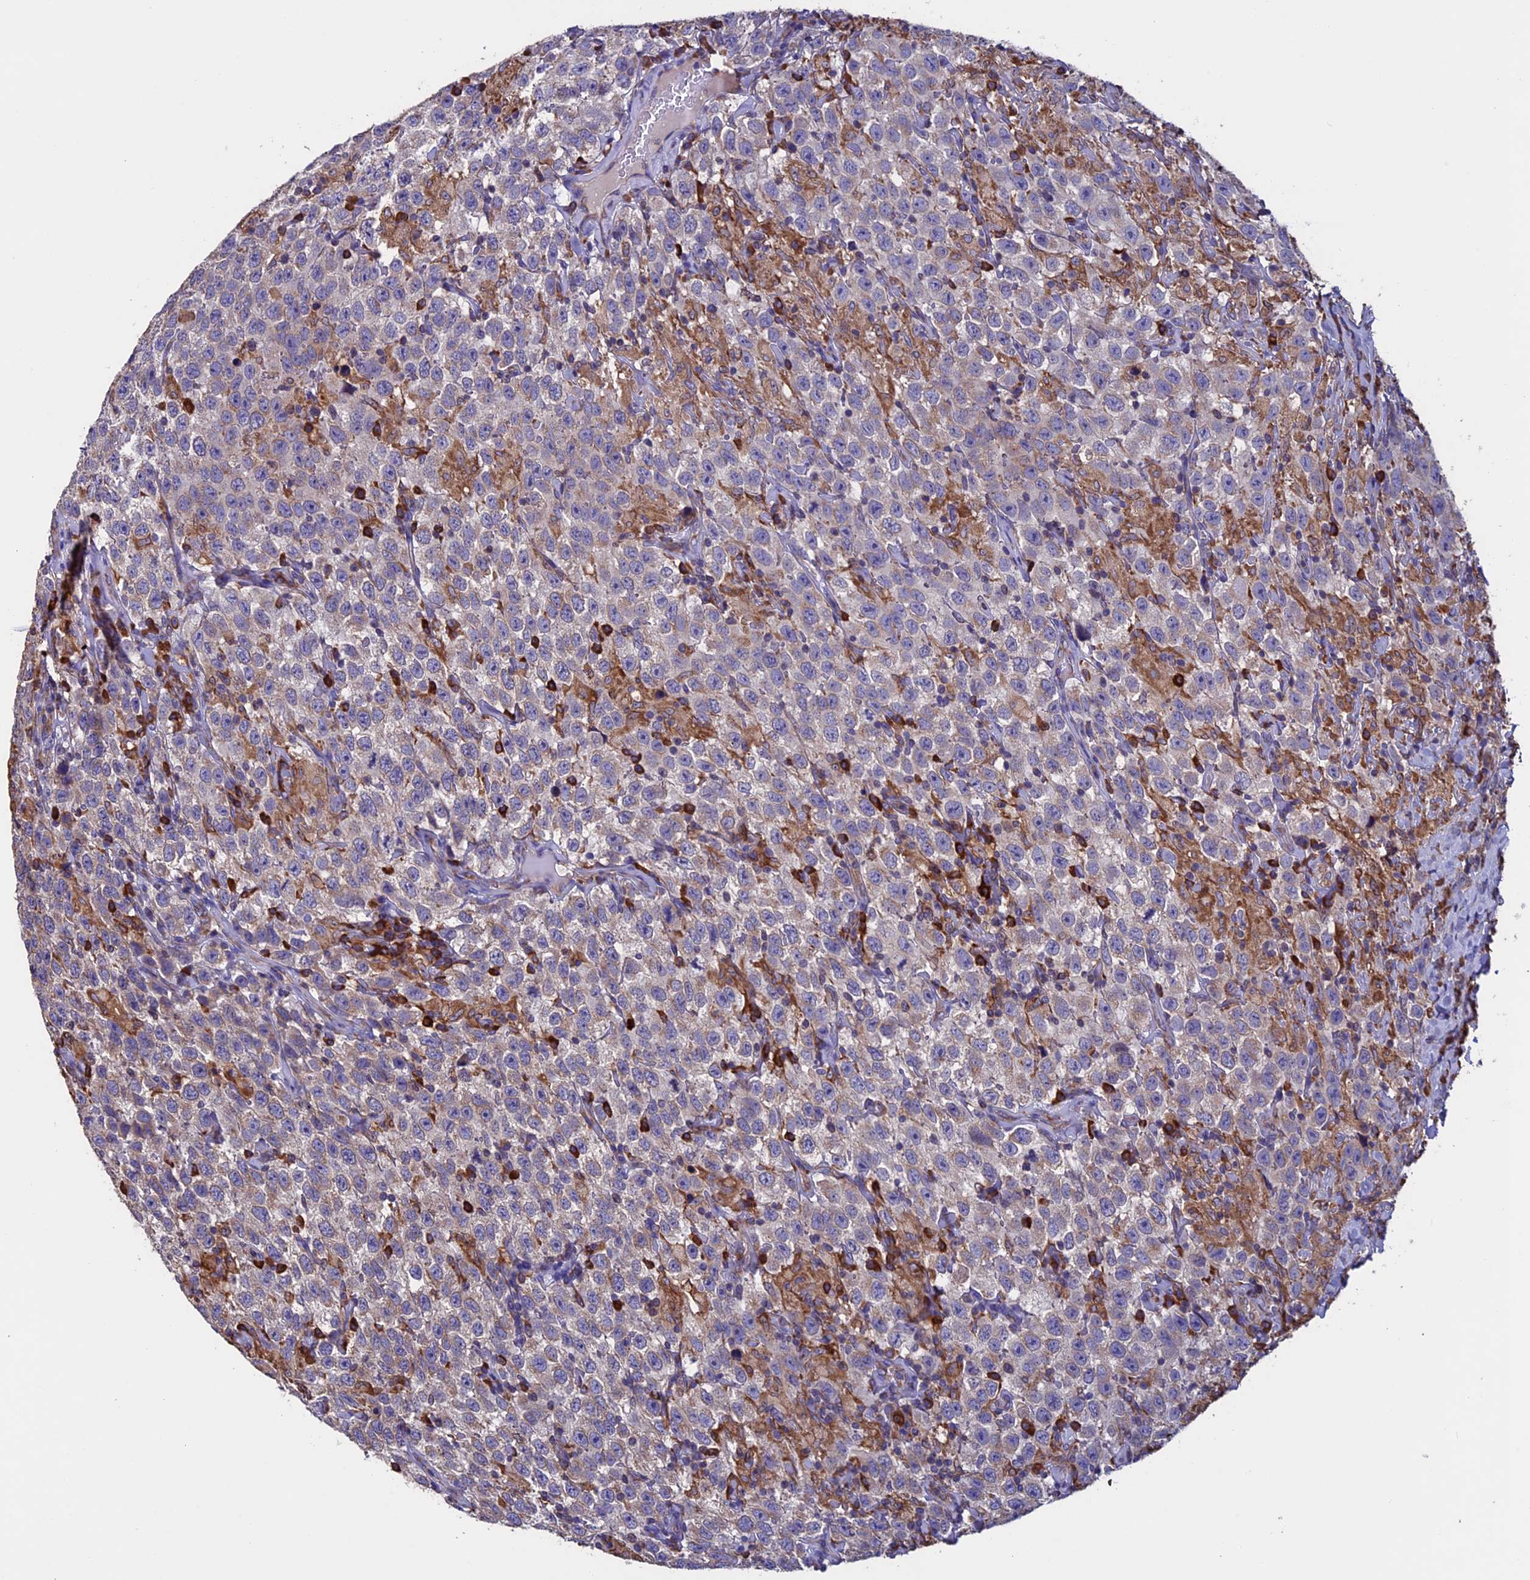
{"staining": {"intensity": "weak", "quantity": "25%-75%", "location": "cytoplasmic/membranous"}, "tissue": "testis cancer", "cell_type": "Tumor cells", "image_type": "cancer", "snomed": [{"axis": "morphology", "description": "Seminoma, NOS"}, {"axis": "topography", "description": "Testis"}], "caption": "Weak cytoplasmic/membranous staining for a protein is identified in approximately 25%-75% of tumor cells of testis cancer (seminoma) using immunohistochemistry (IHC).", "gene": "BTBD3", "patient": {"sex": "male", "age": 41}}